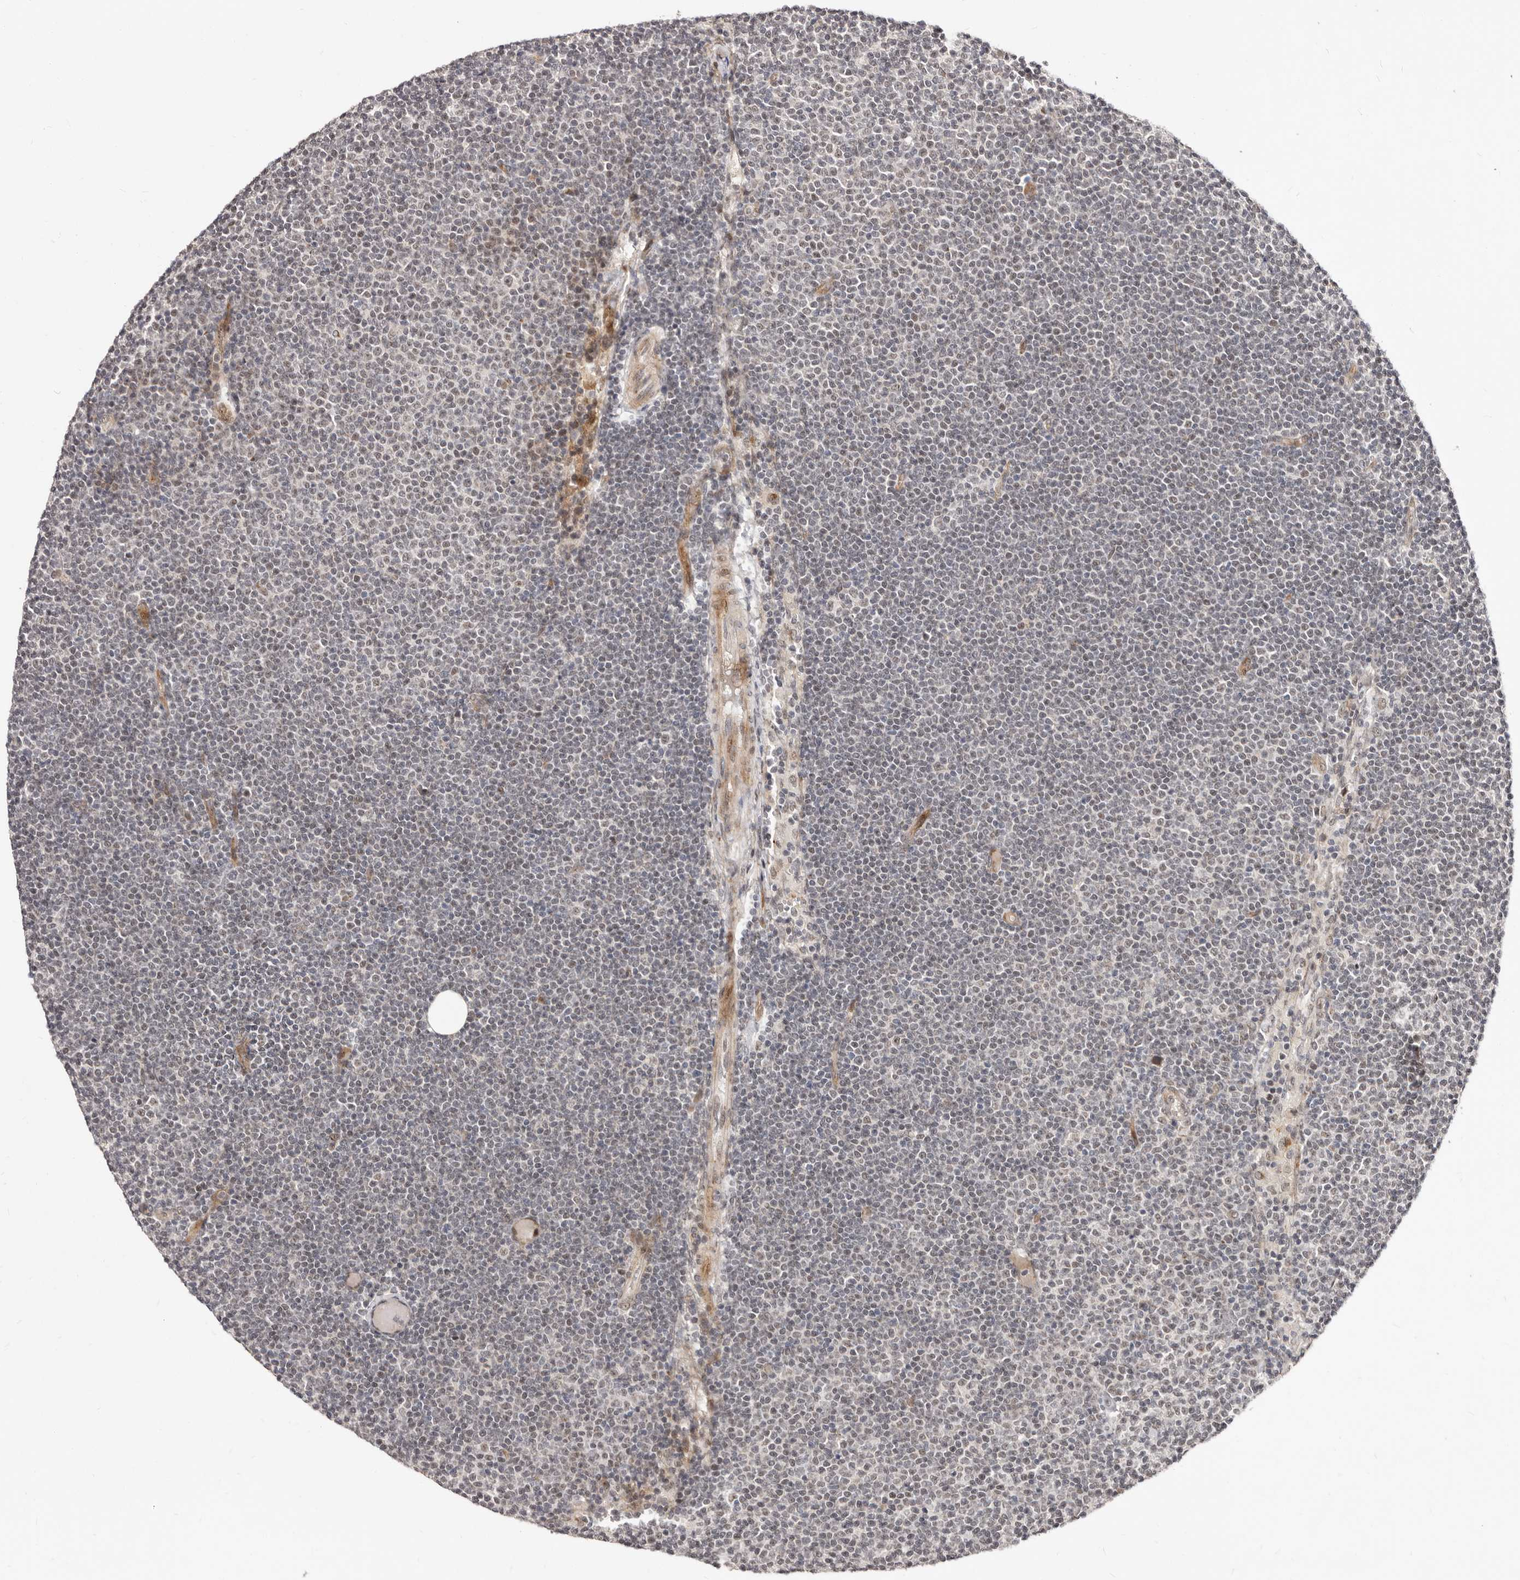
{"staining": {"intensity": "weak", "quantity": "<25%", "location": "nuclear"}, "tissue": "lymphoma", "cell_type": "Tumor cells", "image_type": "cancer", "snomed": [{"axis": "morphology", "description": "Malignant lymphoma, non-Hodgkin's type, Low grade"}, {"axis": "topography", "description": "Lymph node"}], "caption": "Low-grade malignant lymphoma, non-Hodgkin's type stained for a protein using IHC reveals no positivity tumor cells.", "gene": "SRCAP", "patient": {"sex": "female", "age": 53}}